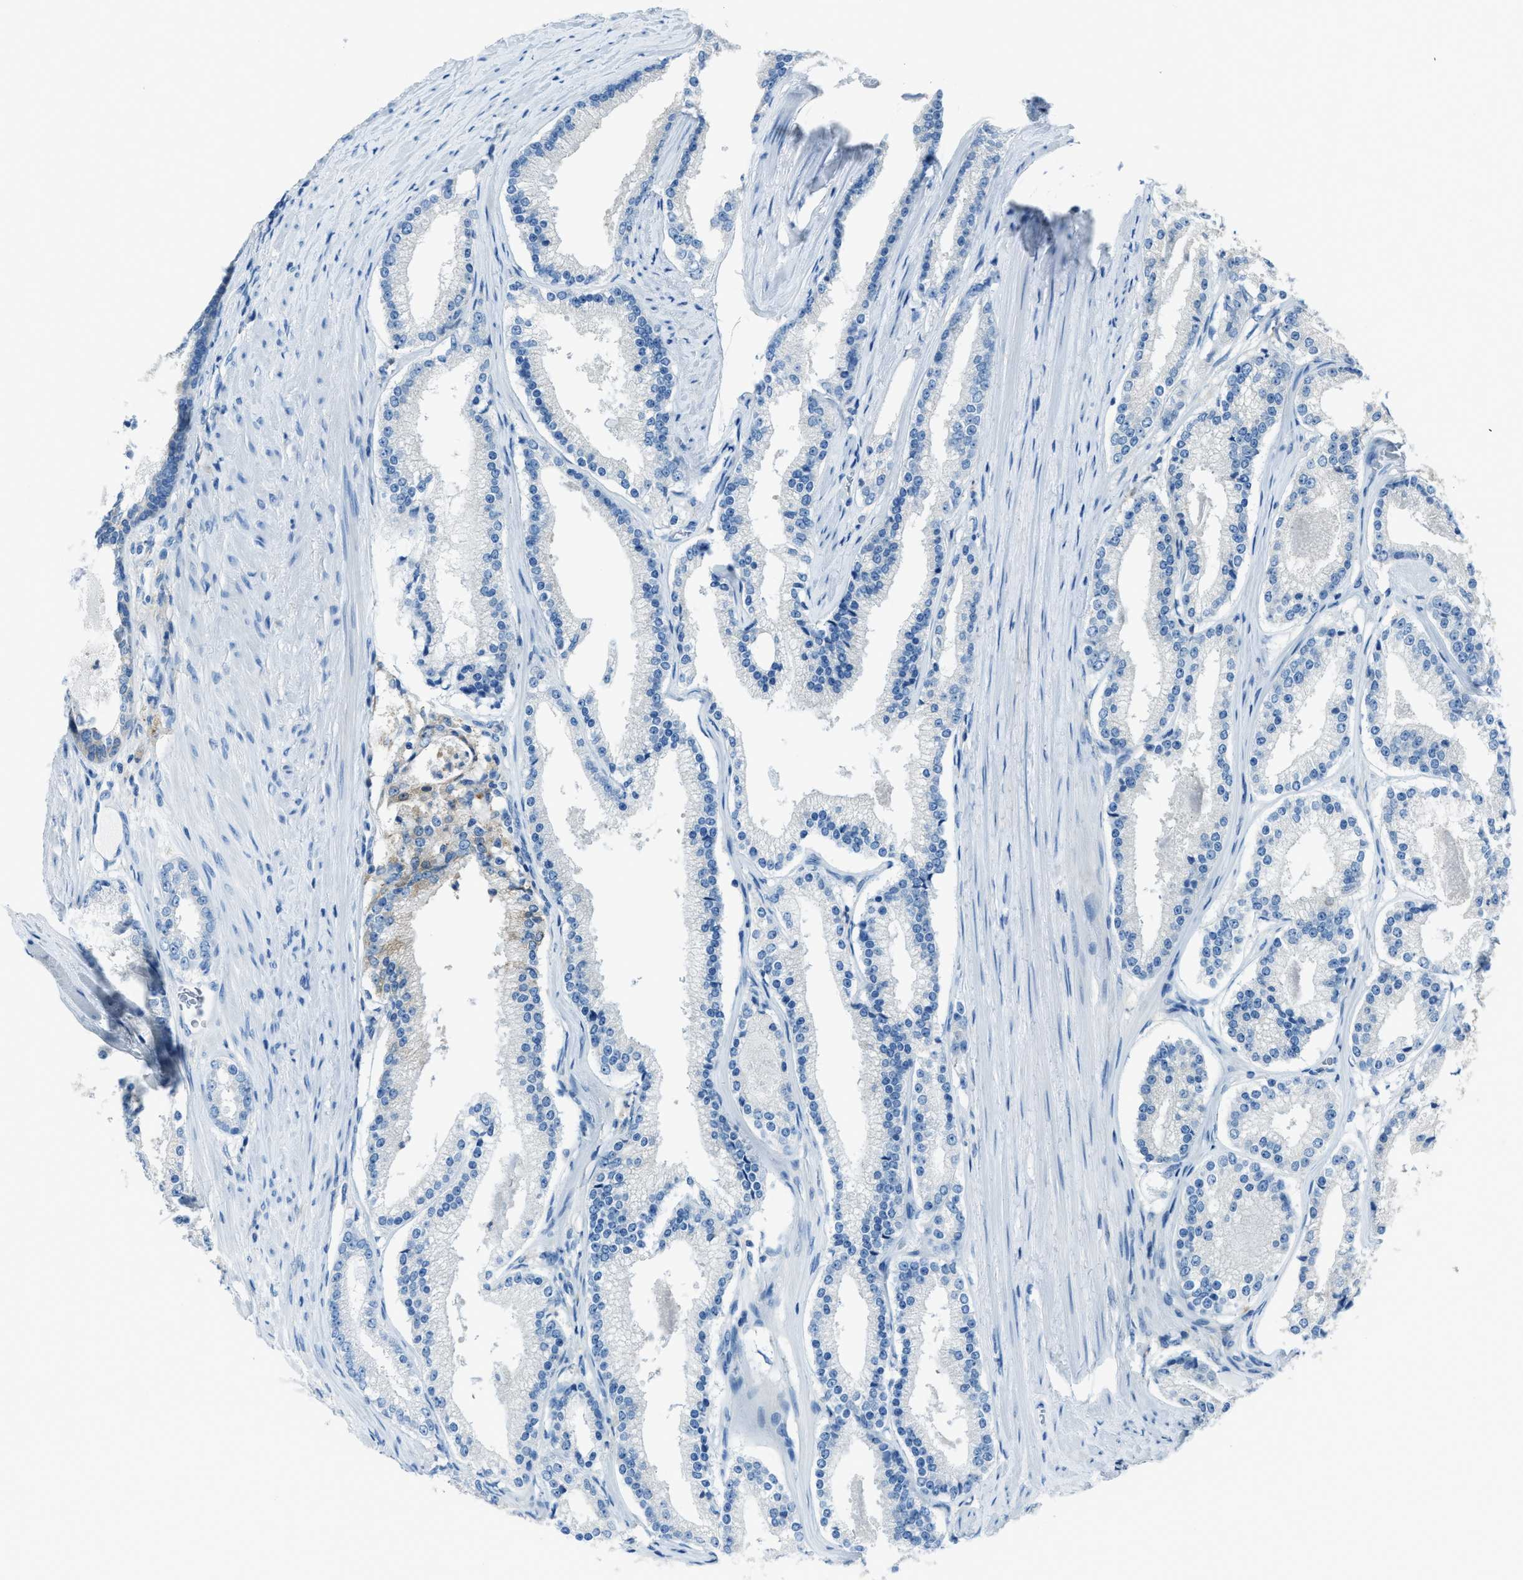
{"staining": {"intensity": "negative", "quantity": "none", "location": "none"}, "tissue": "prostate cancer", "cell_type": "Tumor cells", "image_type": "cancer", "snomed": [{"axis": "morphology", "description": "Adenocarcinoma, Low grade"}, {"axis": "topography", "description": "Prostate"}], "caption": "DAB immunohistochemical staining of prostate cancer (low-grade adenocarcinoma) reveals no significant positivity in tumor cells.", "gene": "MATCAP2", "patient": {"sex": "male", "age": 70}}